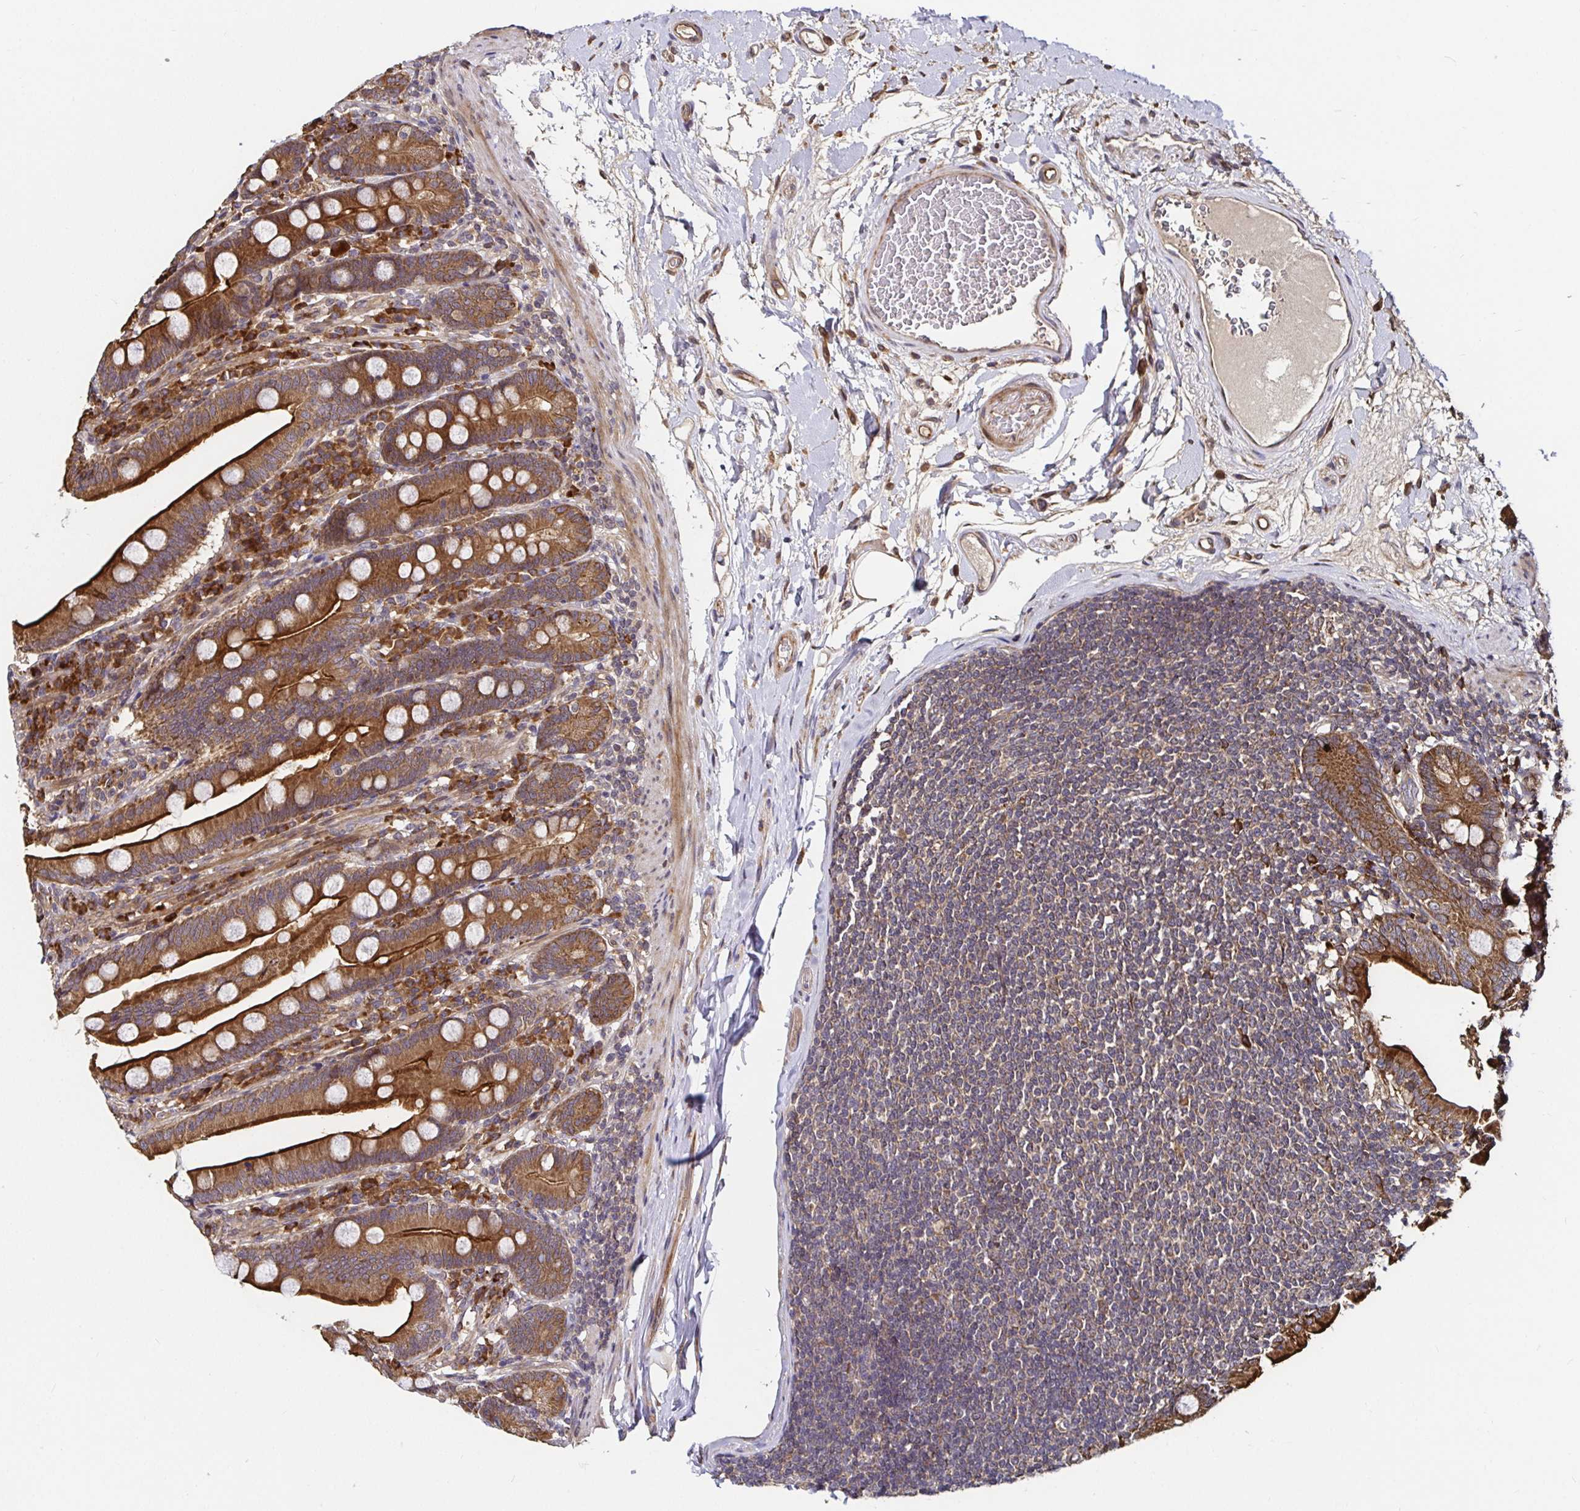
{"staining": {"intensity": "strong", "quantity": ">75%", "location": "cytoplasmic/membranous"}, "tissue": "duodenum", "cell_type": "Glandular cells", "image_type": "normal", "snomed": [{"axis": "morphology", "description": "Normal tissue, NOS"}, {"axis": "topography", "description": "Duodenum"}], "caption": "Immunohistochemical staining of benign human duodenum displays strong cytoplasmic/membranous protein staining in approximately >75% of glandular cells.", "gene": "MLST8", "patient": {"sex": "female", "age": 67}}